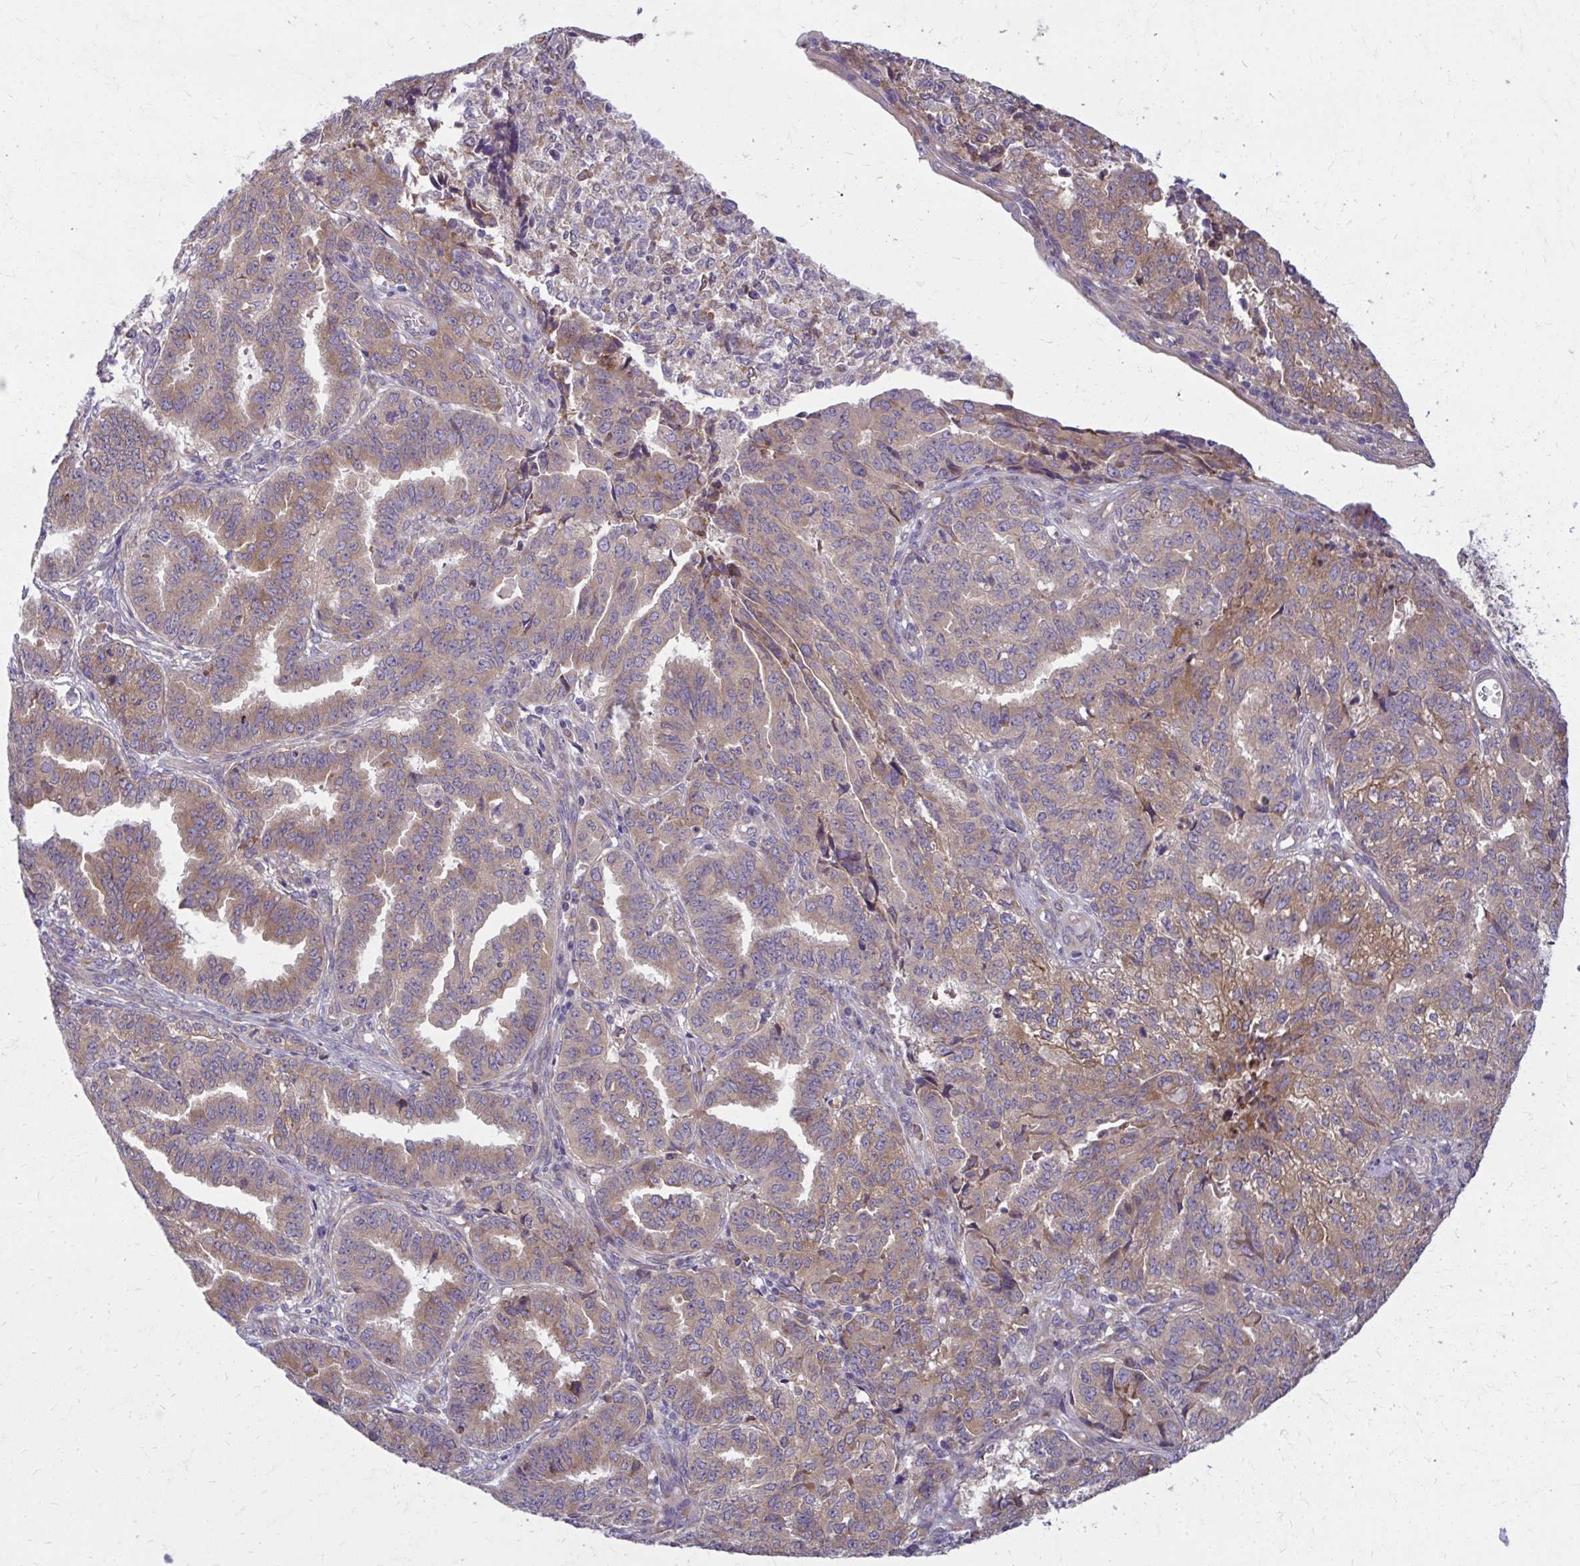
{"staining": {"intensity": "moderate", "quantity": "25%-75%", "location": "cytoplasmic/membranous"}, "tissue": "endometrial cancer", "cell_type": "Tumor cells", "image_type": "cancer", "snomed": [{"axis": "morphology", "description": "Adenocarcinoma, NOS"}, {"axis": "topography", "description": "Endometrium"}], "caption": "An image of human adenocarcinoma (endometrial) stained for a protein demonstrates moderate cytoplasmic/membranous brown staining in tumor cells.", "gene": "CEMP1", "patient": {"sex": "female", "age": 50}}